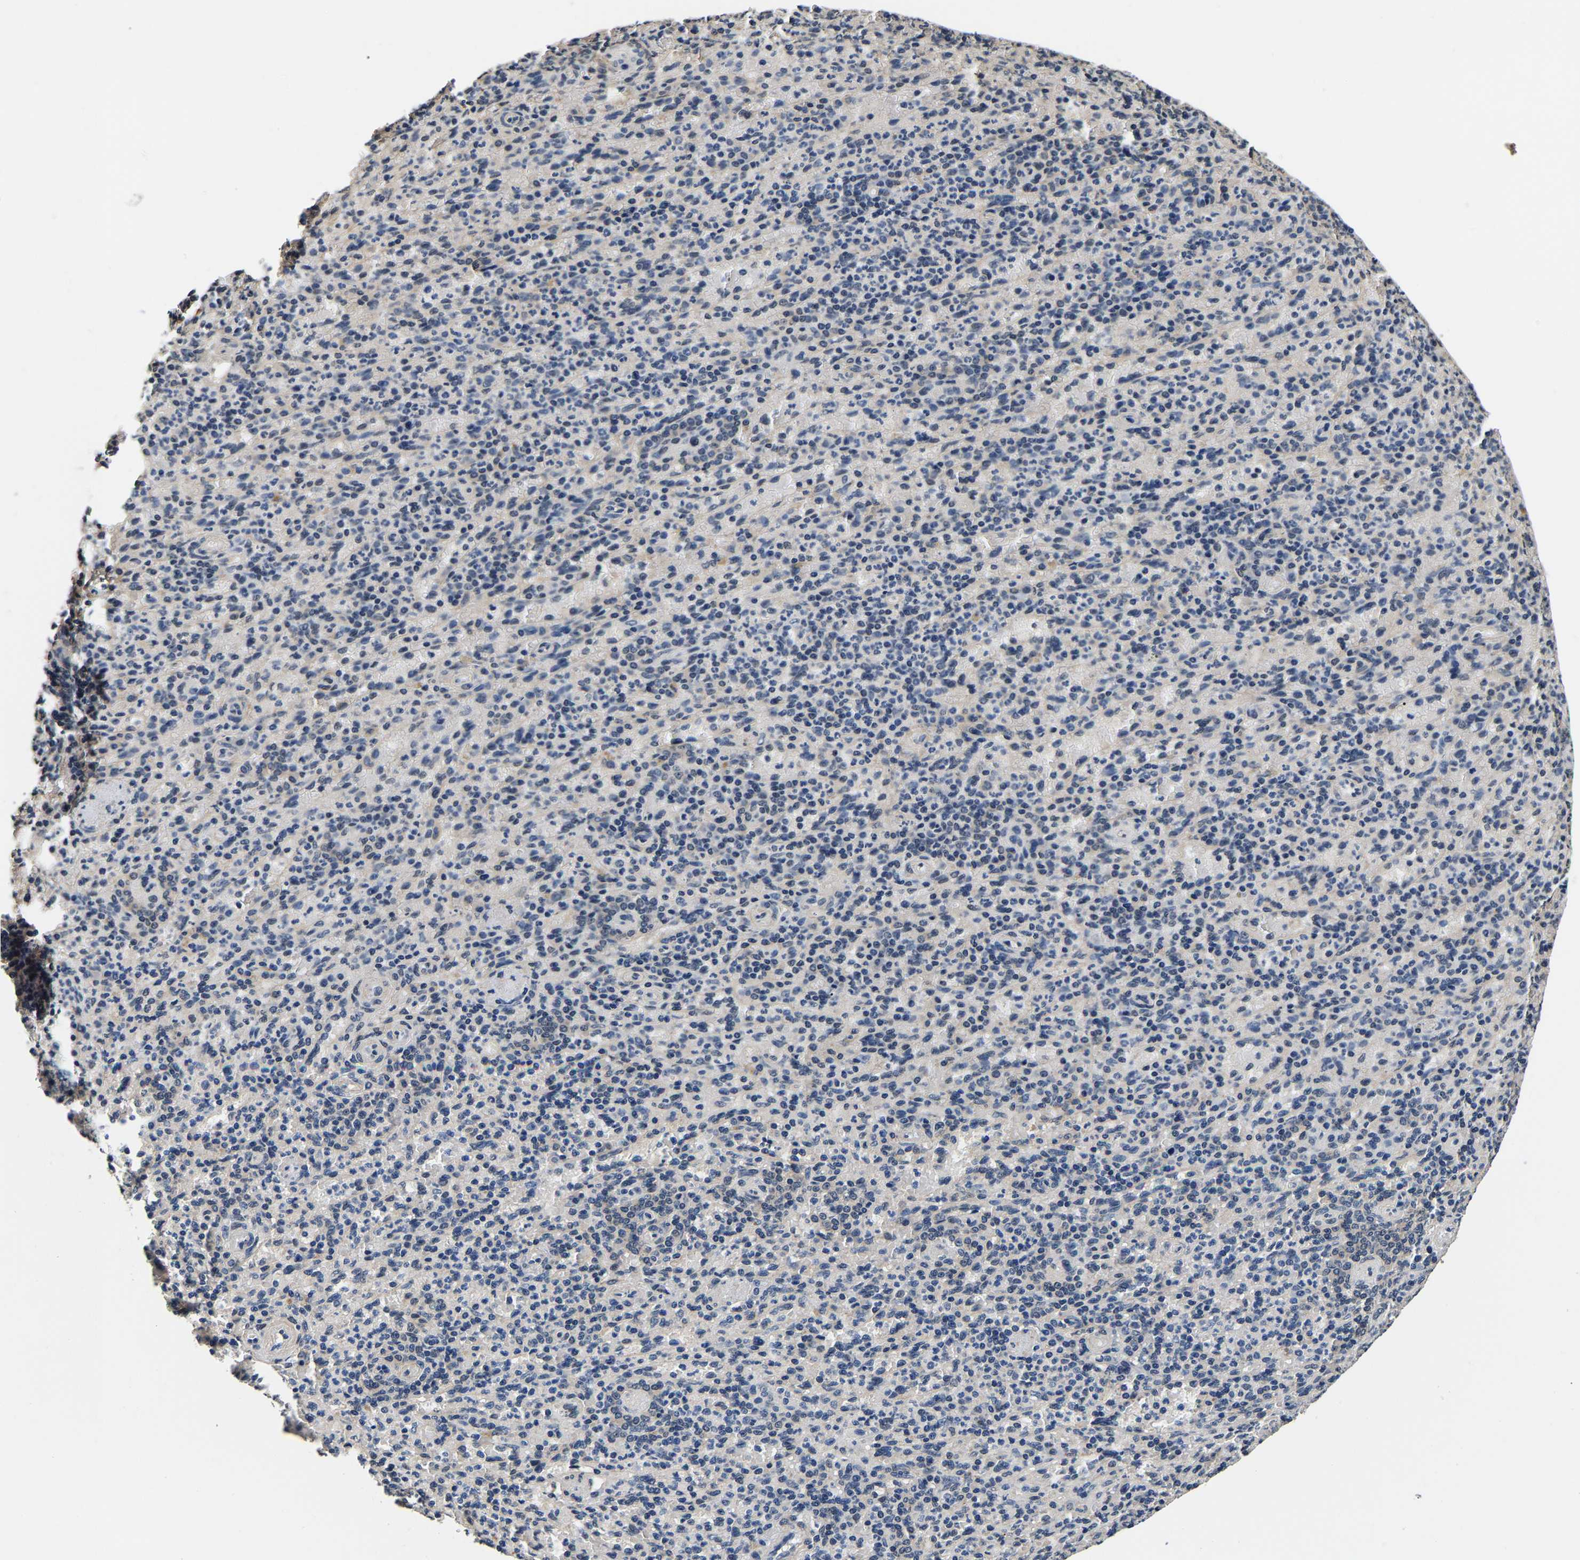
{"staining": {"intensity": "weak", "quantity": "<25%", "location": "cytoplasmic/membranous"}, "tissue": "spleen", "cell_type": "Cells in red pulp", "image_type": "normal", "snomed": [{"axis": "morphology", "description": "Normal tissue, NOS"}, {"axis": "topography", "description": "Spleen"}], "caption": "A high-resolution image shows IHC staining of benign spleen, which shows no significant staining in cells in red pulp. Nuclei are stained in blue.", "gene": "RUVBL1", "patient": {"sex": "female", "age": 74}}